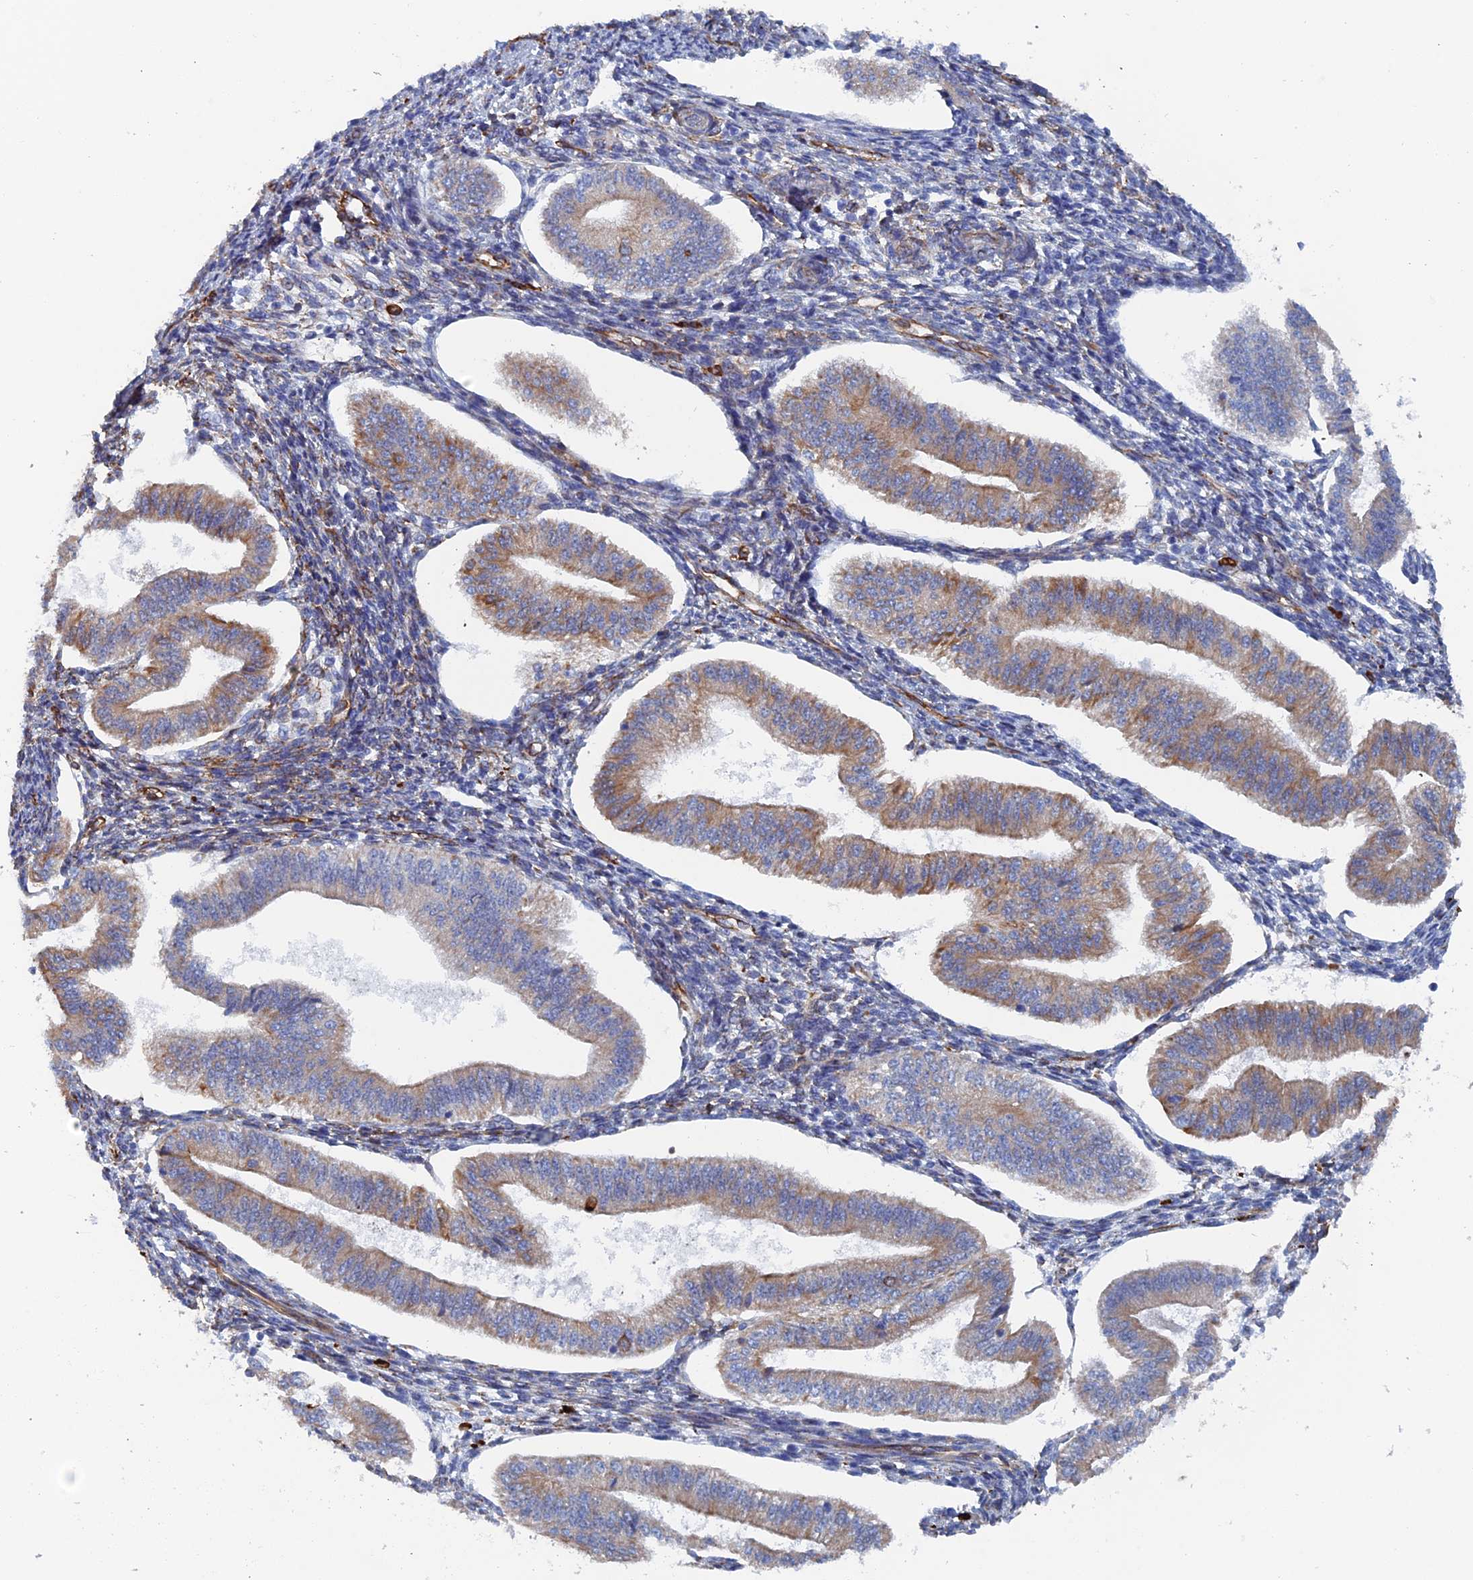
{"staining": {"intensity": "negative", "quantity": "none", "location": "none"}, "tissue": "endometrium", "cell_type": "Cells in endometrial stroma", "image_type": "normal", "snomed": [{"axis": "morphology", "description": "Normal tissue, NOS"}, {"axis": "topography", "description": "Endometrium"}], "caption": "DAB (3,3'-diaminobenzidine) immunohistochemical staining of normal endometrium displays no significant positivity in cells in endometrial stroma.", "gene": "COG7", "patient": {"sex": "female", "age": 34}}